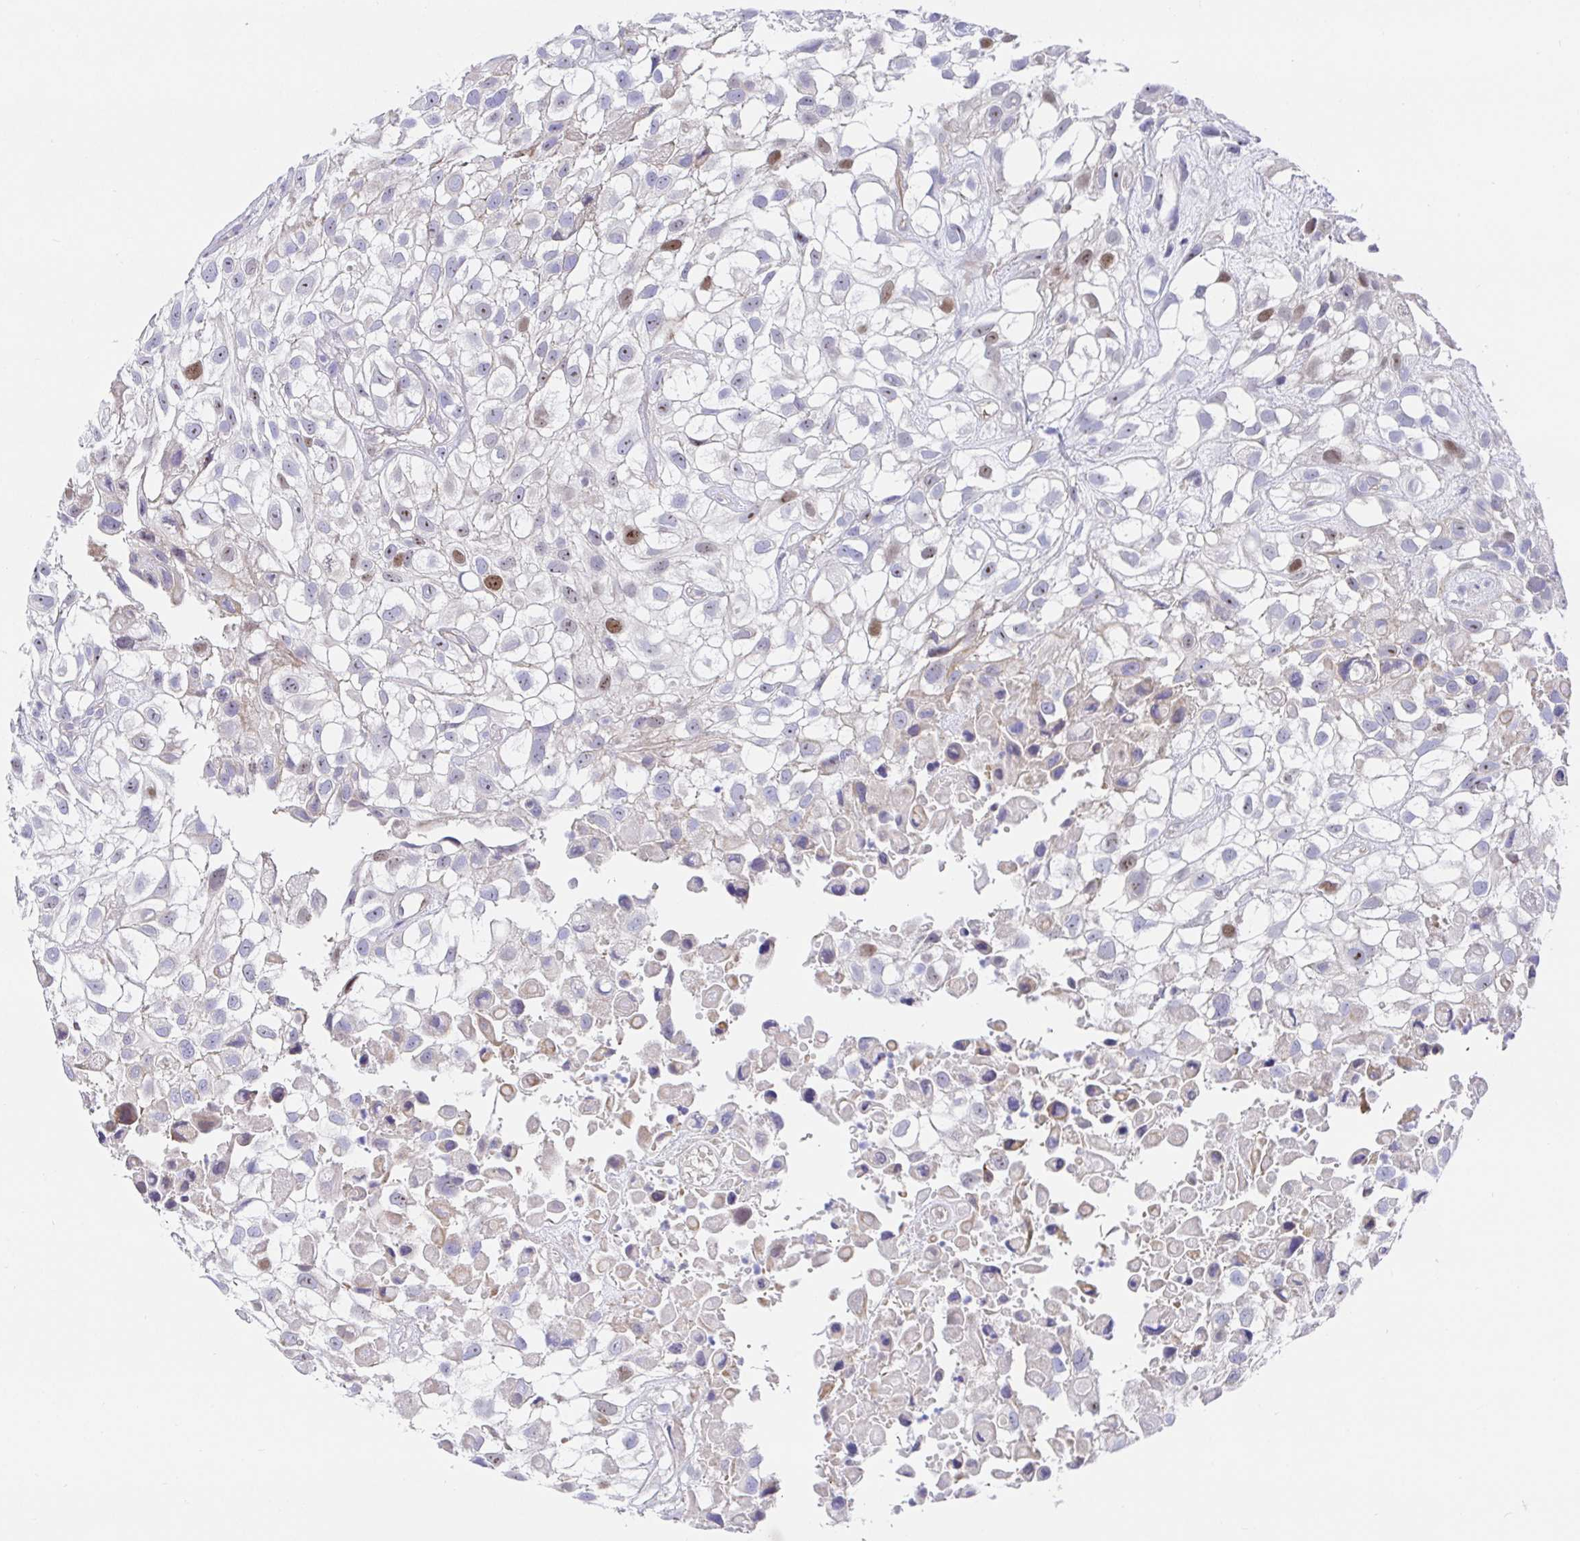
{"staining": {"intensity": "moderate", "quantity": "<25%", "location": "nuclear"}, "tissue": "urothelial cancer", "cell_type": "Tumor cells", "image_type": "cancer", "snomed": [{"axis": "morphology", "description": "Urothelial carcinoma, High grade"}, {"axis": "topography", "description": "Urinary bladder"}], "caption": "Approximately <25% of tumor cells in urothelial cancer show moderate nuclear protein expression as visualized by brown immunohistochemical staining.", "gene": "TIMELESS", "patient": {"sex": "male", "age": 56}}